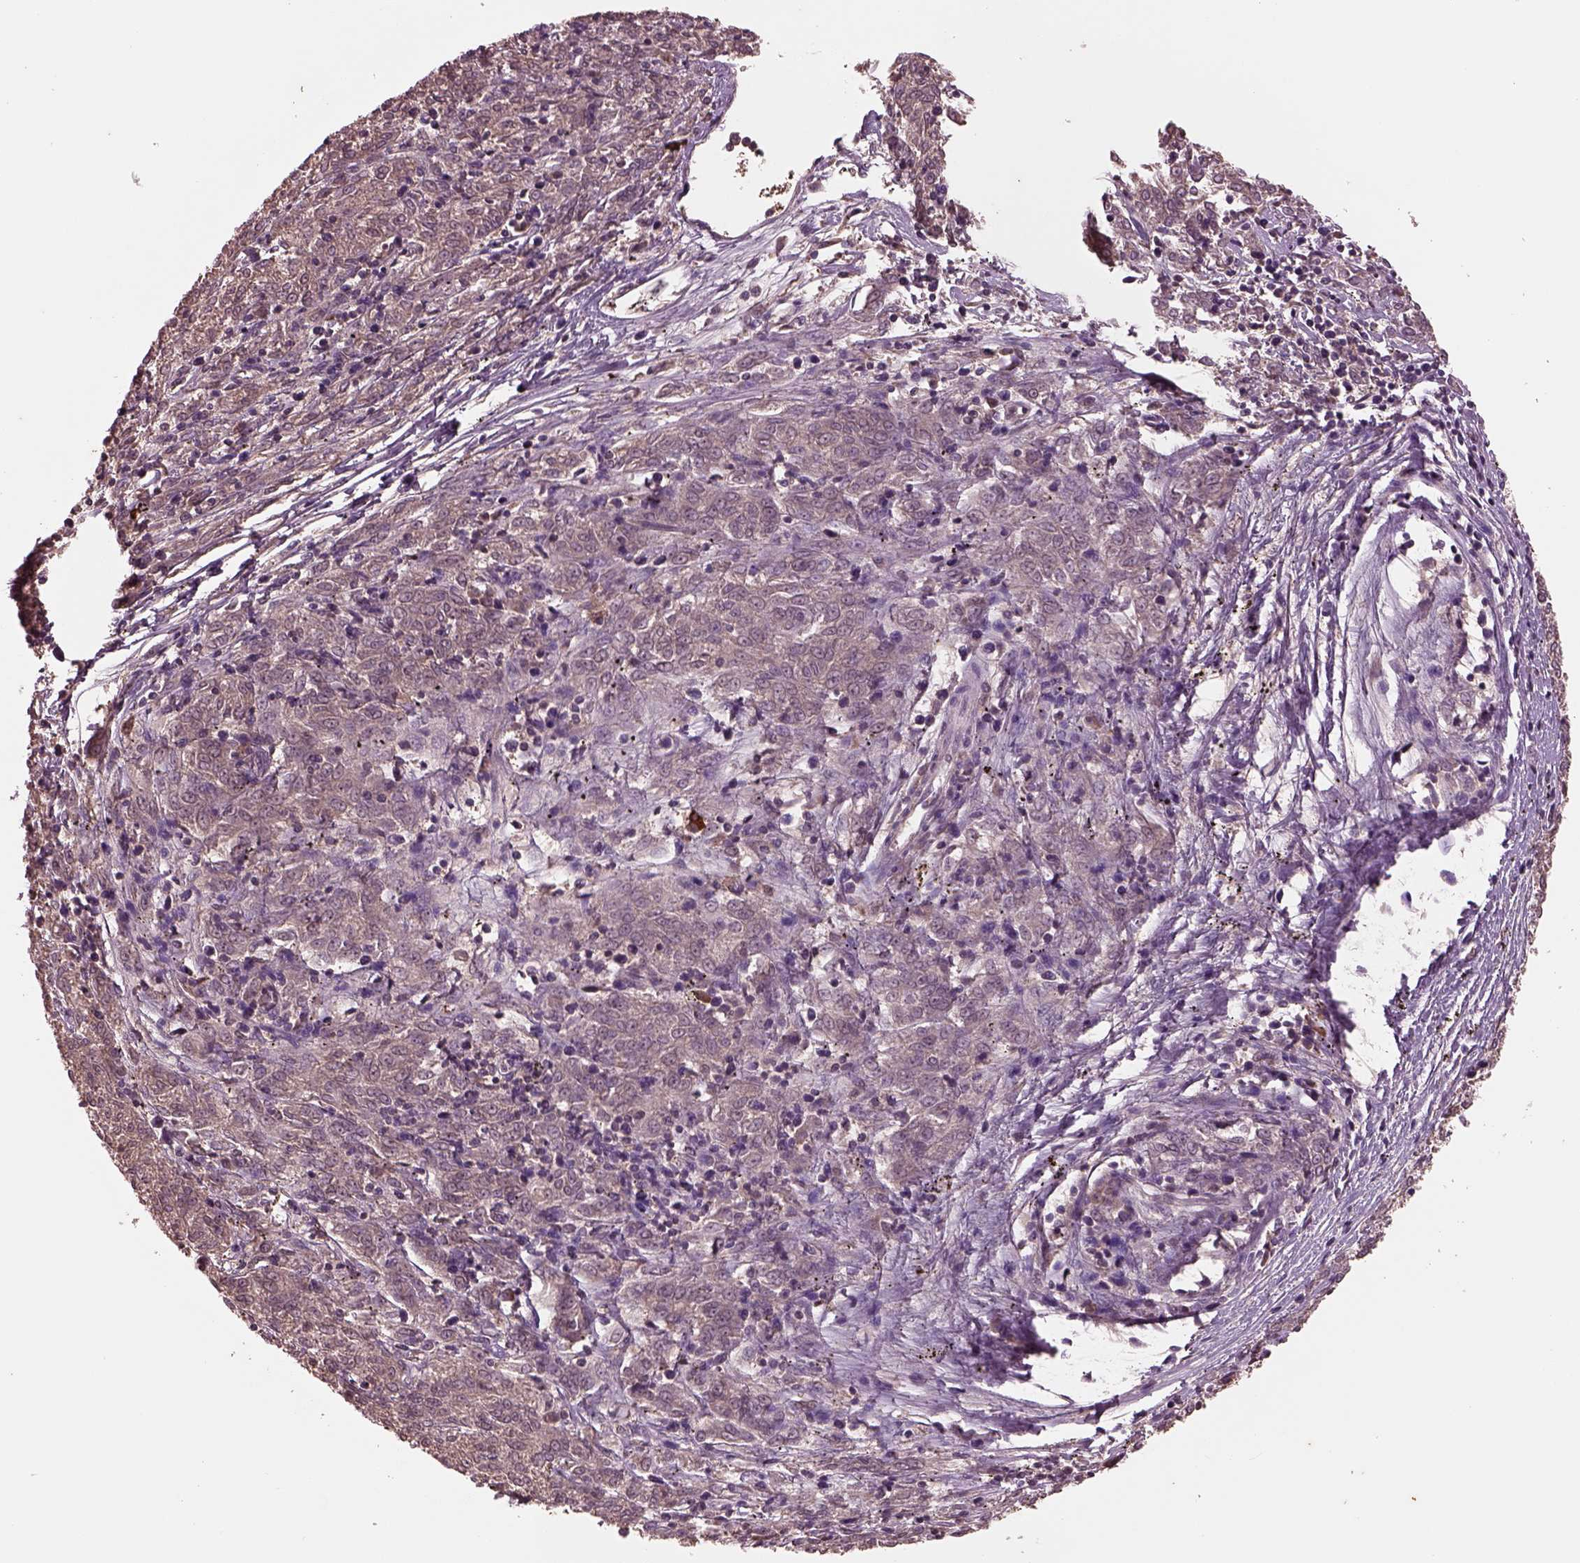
{"staining": {"intensity": "weak", "quantity": ">75%", "location": "cytoplasmic/membranous"}, "tissue": "melanoma", "cell_type": "Tumor cells", "image_type": "cancer", "snomed": [{"axis": "morphology", "description": "Malignant melanoma, NOS"}, {"axis": "topography", "description": "Skin"}], "caption": "This photomicrograph demonstrates immunohistochemistry (IHC) staining of human melanoma, with low weak cytoplasmic/membranous expression in approximately >75% of tumor cells.", "gene": "PTX4", "patient": {"sex": "female", "age": 72}}